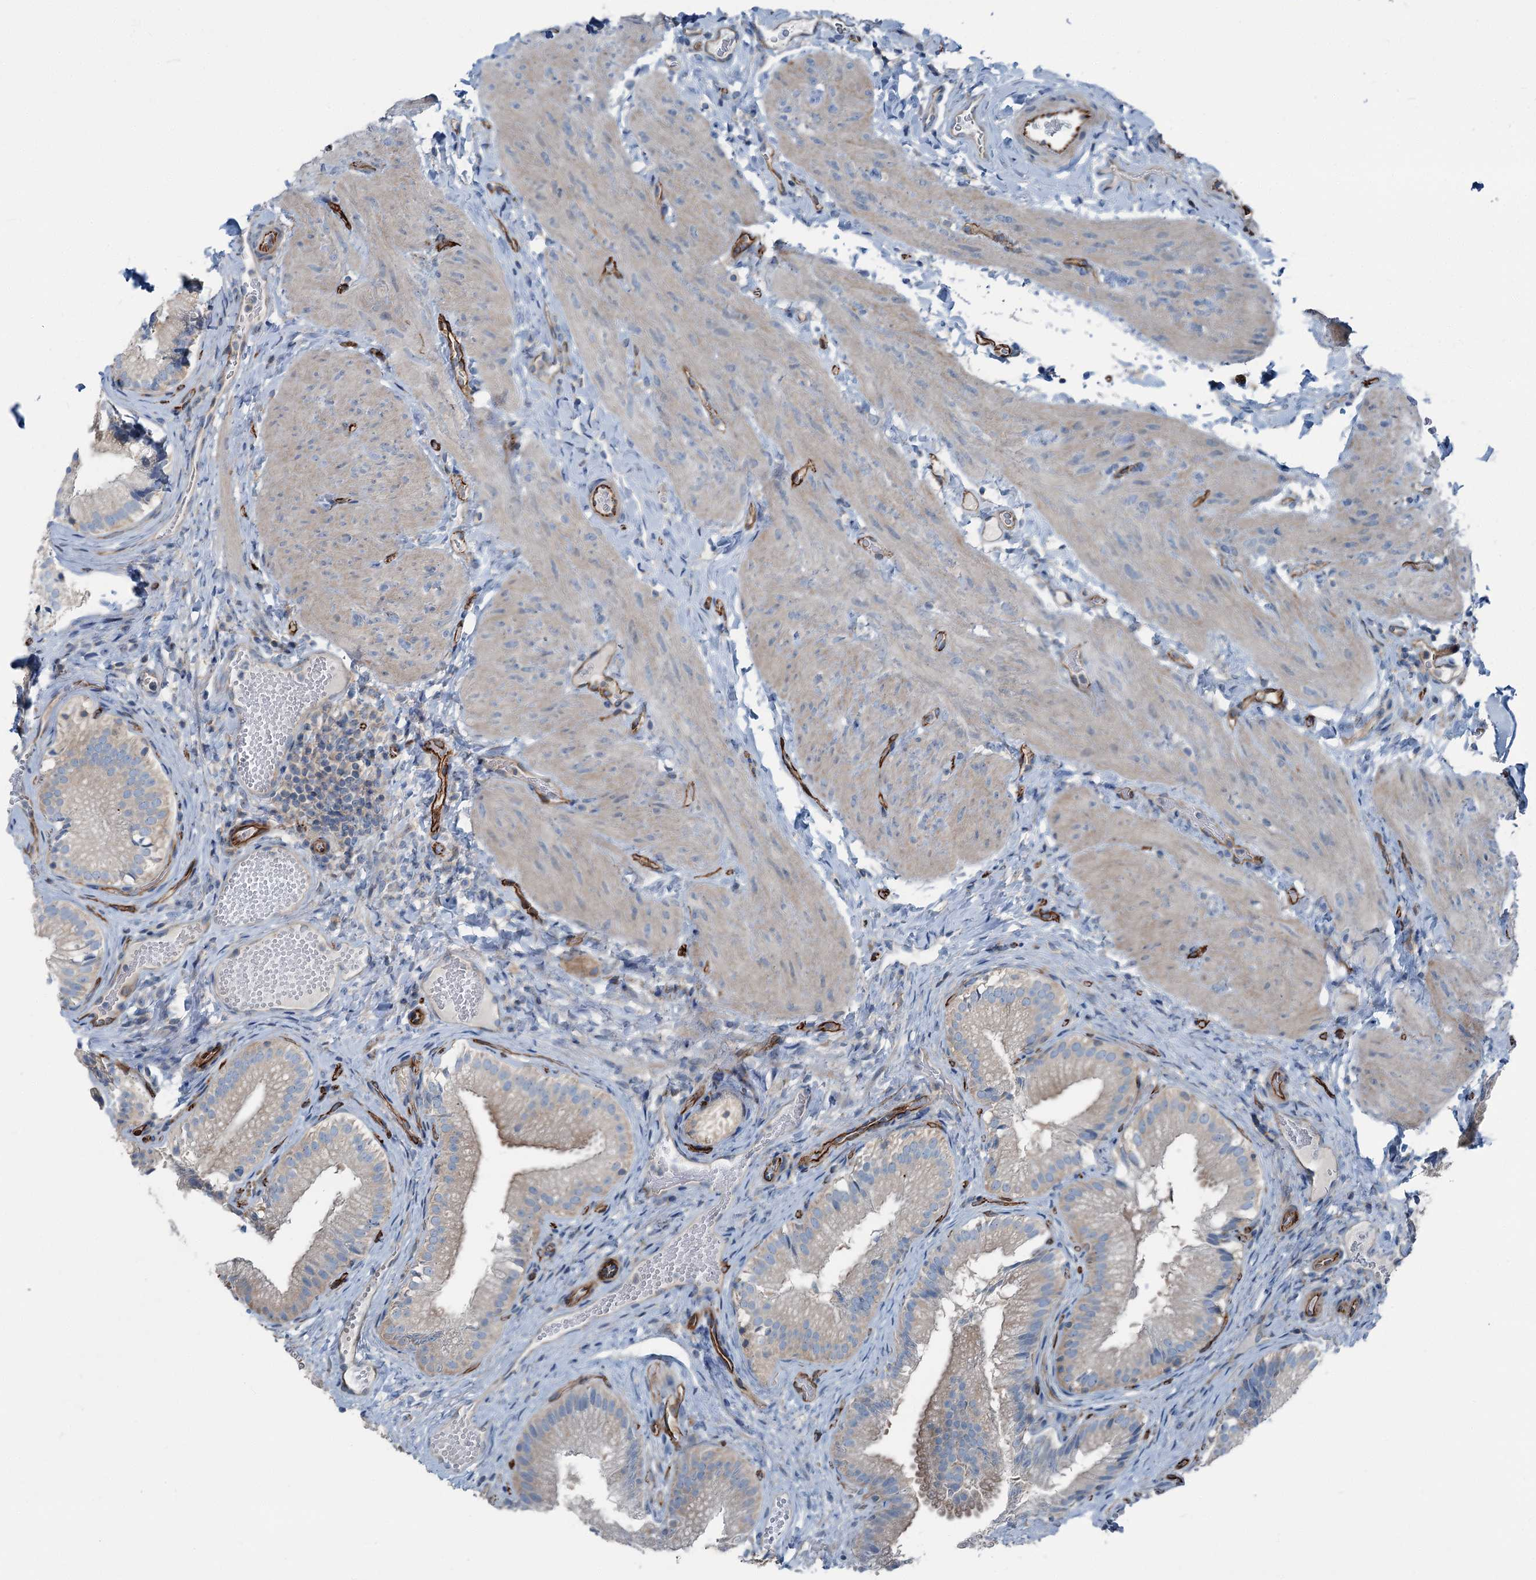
{"staining": {"intensity": "weak", "quantity": "25%-75%", "location": "cytoplasmic/membranous"}, "tissue": "gallbladder", "cell_type": "Glandular cells", "image_type": "normal", "snomed": [{"axis": "morphology", "description": "Normal tissue, NOS"}, {"axis": "topography", "description": "Gallbladder"}], "caption": "Protein staining shows weak cytoplasmic/membranous positivity in approximately 25%-75% of glandular cells in unremarkable gallbladder. (Stains: DAB in brown, nuclei in blue, Microscopy: brightfield microscopy at high magnification).", "gene": "AXL", "patient": {"sex": "female", "age": 30}}